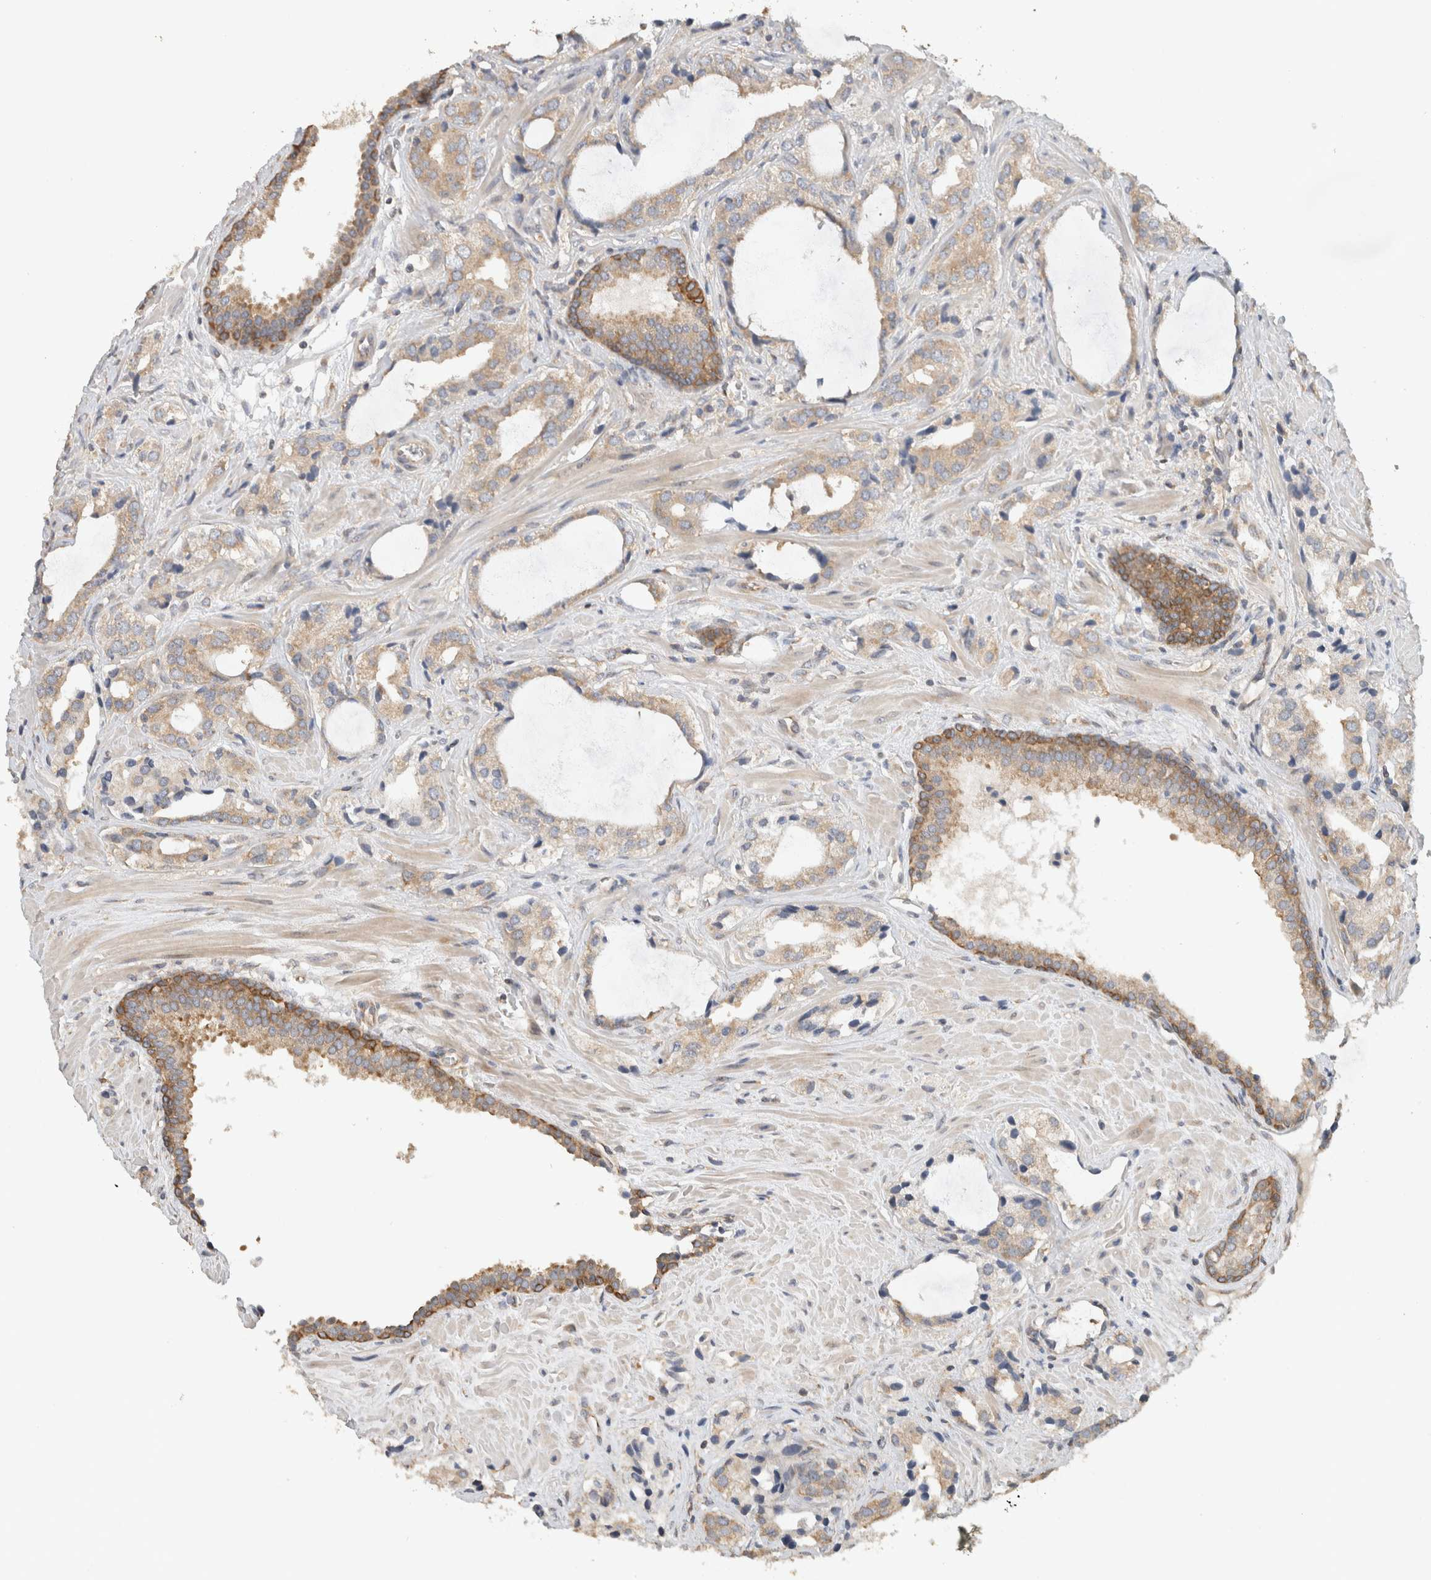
{"staining": {"intensity": "weak", "quantity": "25%-75%", "location": "cytoplasmic/membranous"}, "tissue": "prostate cancer", "cell_type": "Tumor cells", "image_type": "cancer", "snomed": [{"axis": "morphology", "description": "Adenocarcinoma, High grade"}, {"axis": "topography", "description": "Prostate"}], "caption": "Tumor cells display low levels of weak cytoplasmic/membranous staining in approximately 25%-75% of cells in prostate cancer (high-grade adenocarcinoma).", "gene": "PUM1", "patient": {"sex": "male", "age": 66}}